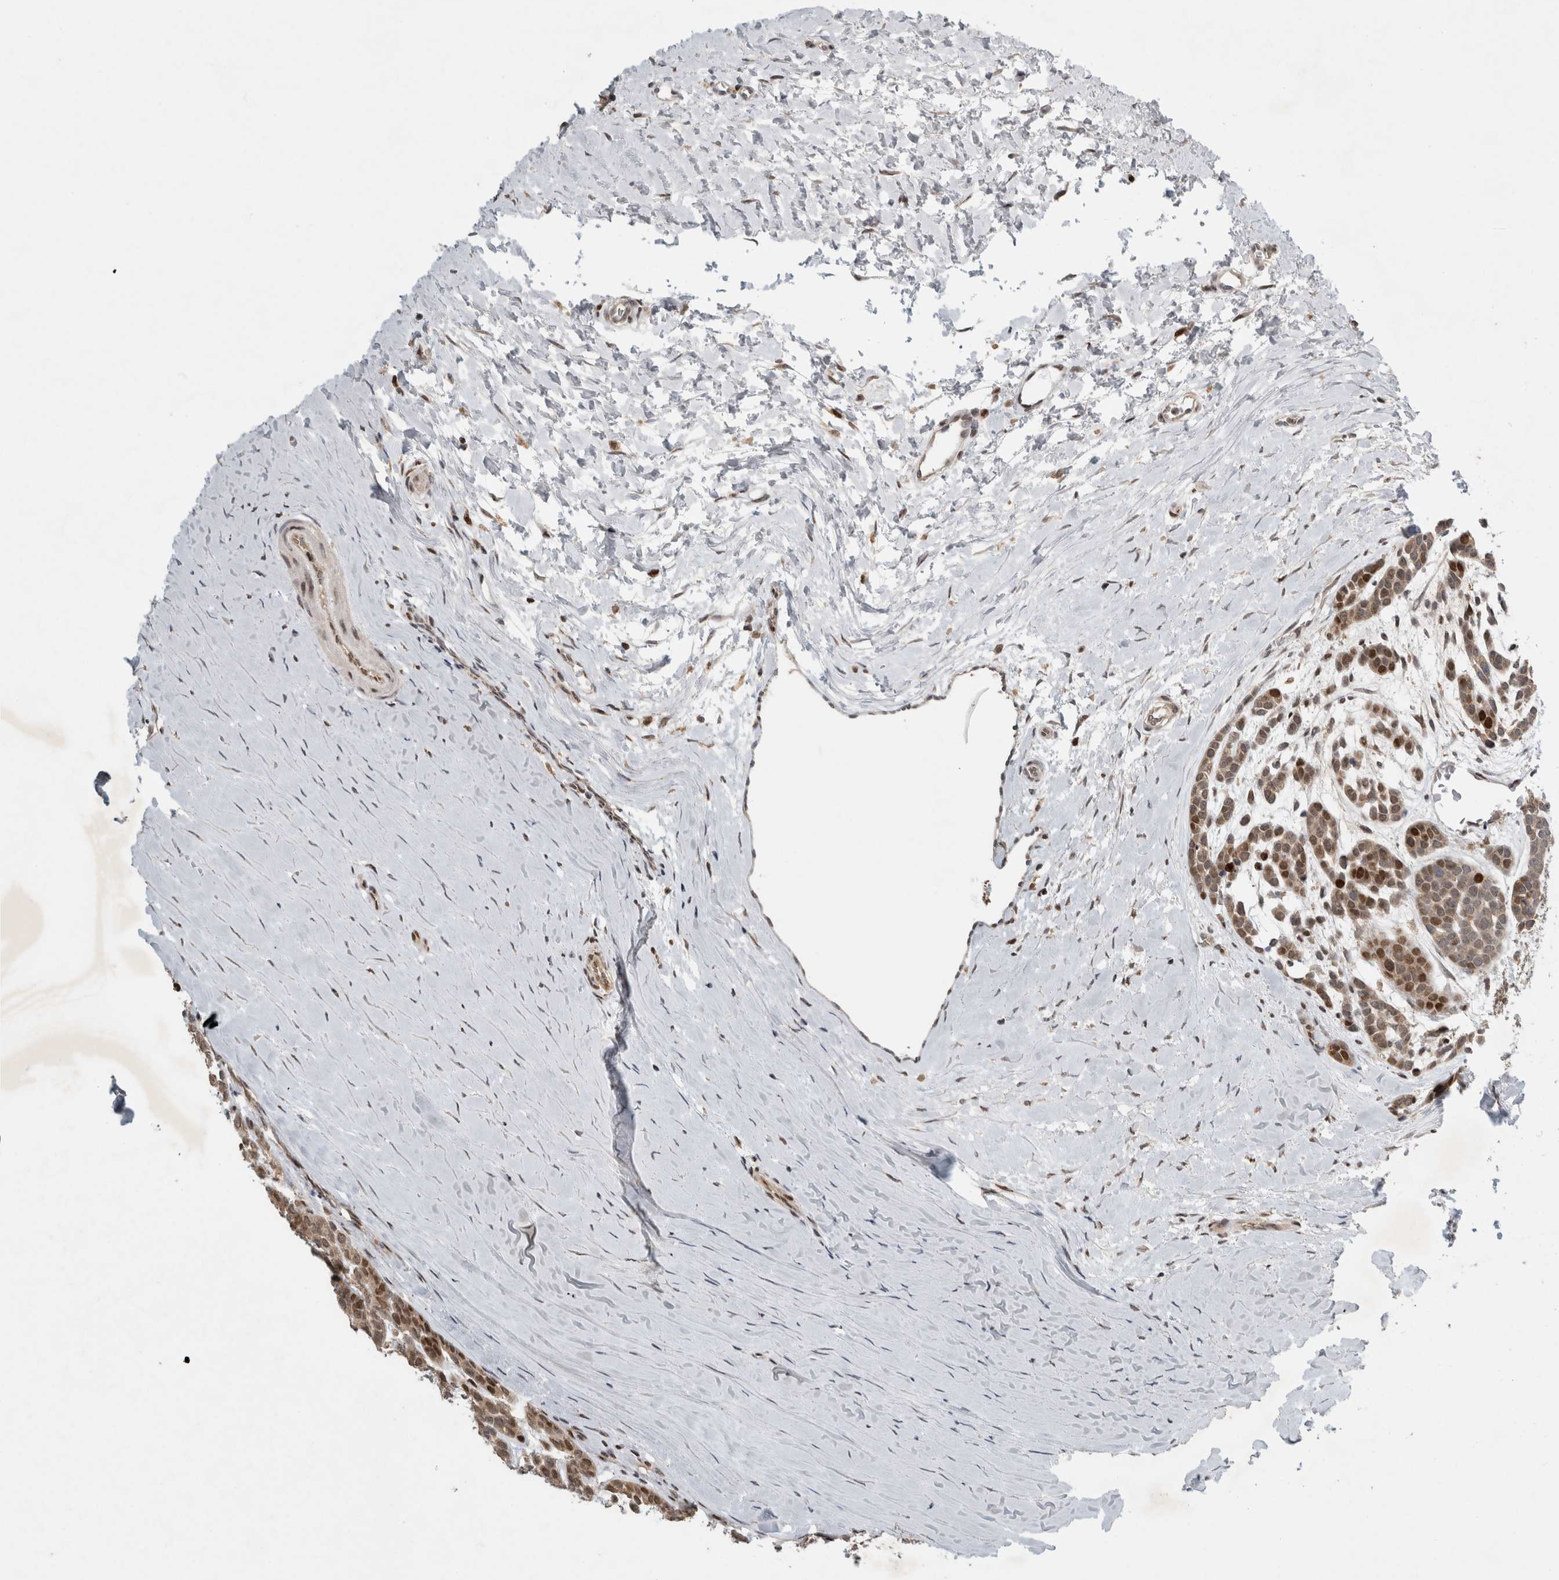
{"staining": {"intensity": "moderate", "quantity": ">75%", "location": "nuclear"}, "tissue": "head and neck cancer", "cell_type": "Tumor cells", "image_type": "cancer", "snomed": [{"axis": "morphology", "description": "Adenocarcinoma, NOS"}, {"axis": "morphology", "description": "Adenoma, NOS"}, {"axis": "topography", "description": "Head-Neck"}], "caption": "The histopathology image demonstrates a brown stain indicating the presence of a protein in the nuclear of tumor cells in head and neck adenocarcinoma.", "gene": "C8orf58", "patient": {"sex": "female", "age": 55}}